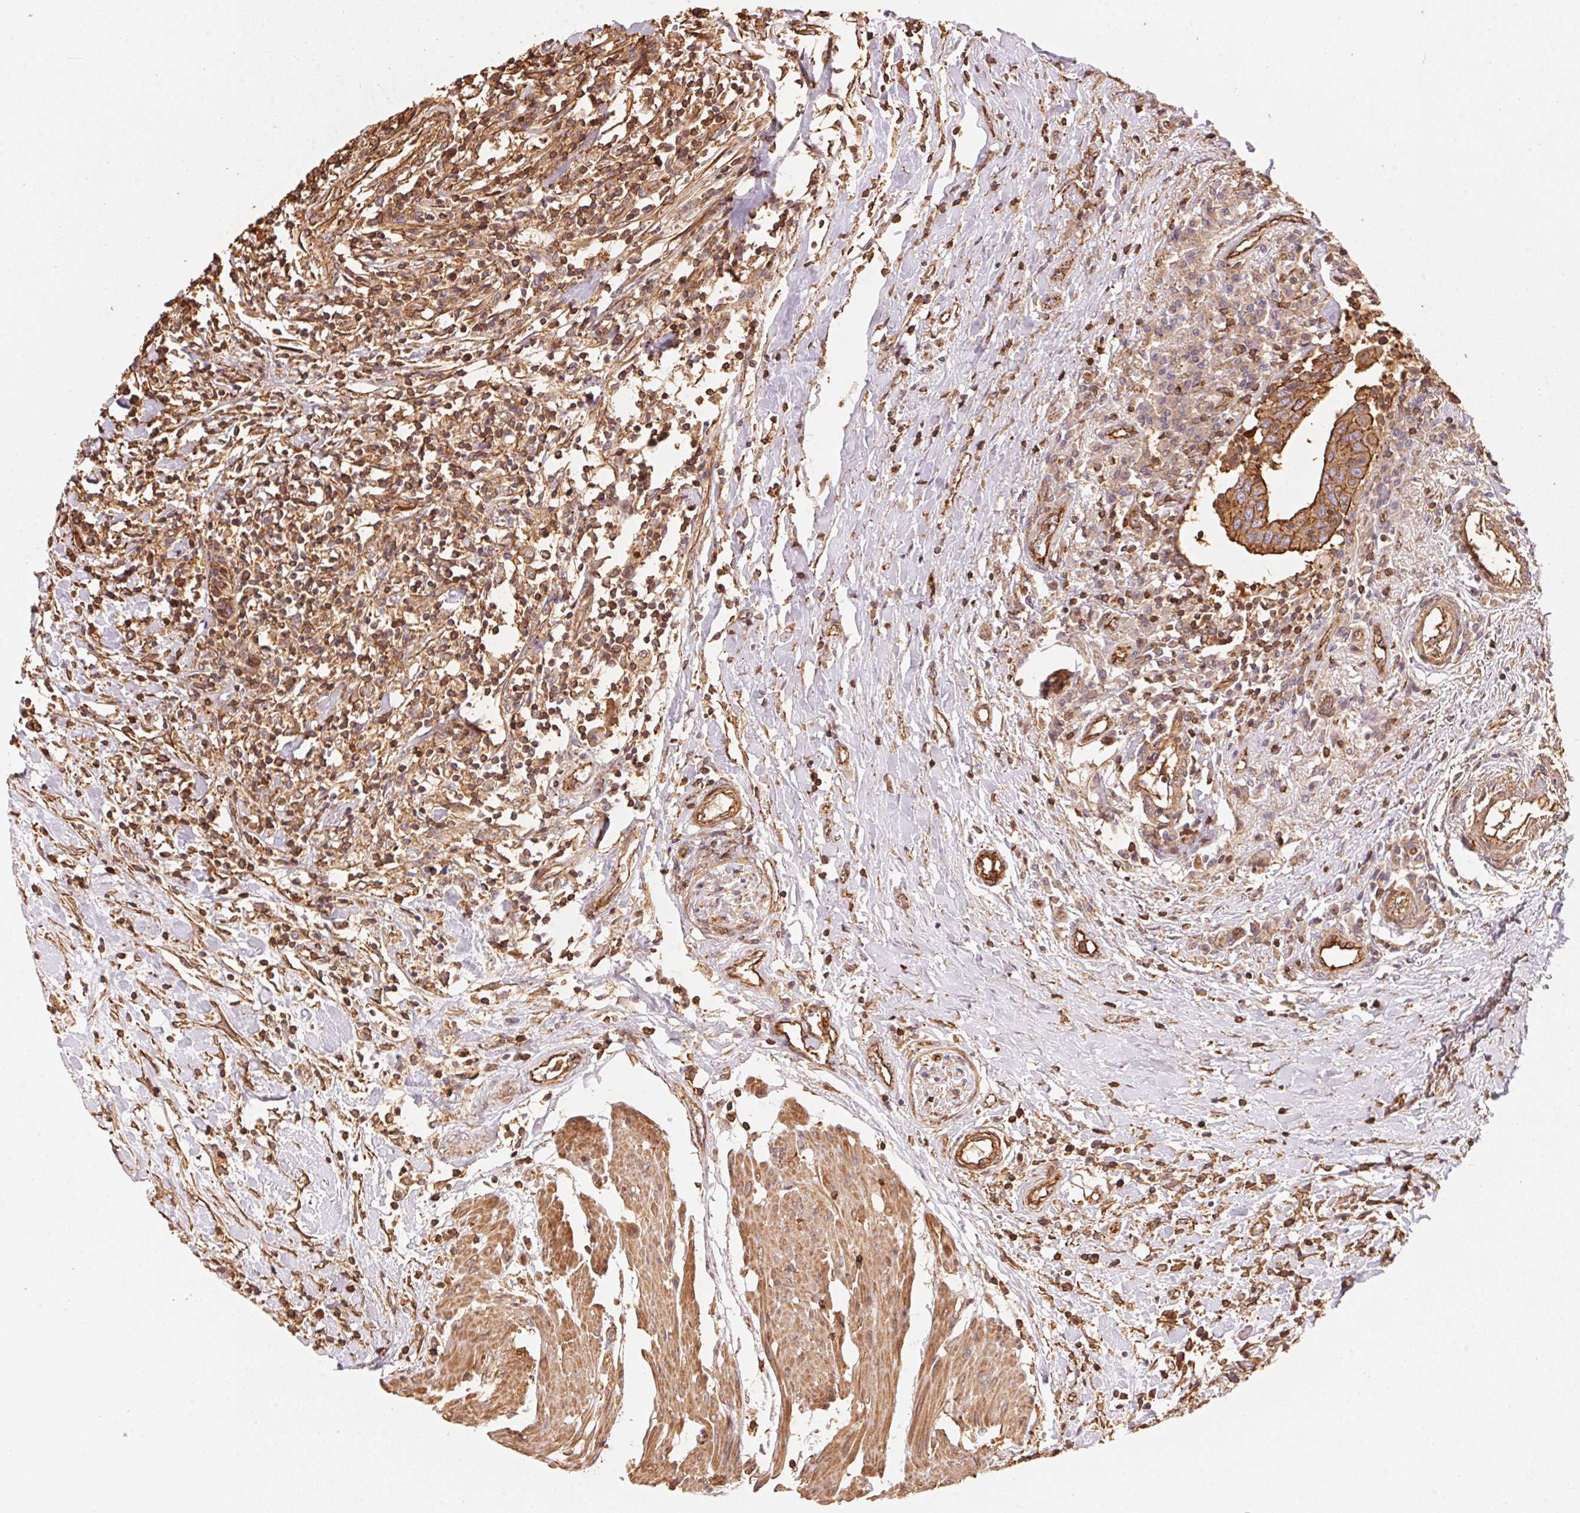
{"staining": {"intensity": "moderate", "quantity": ">75%", "location": "cytoplasmic/membranous"}, "tissue": "urothelial cancer", "cell_type": "Tumor cells", "image_type": "cancer", "snomed": [{"axis": "morphology", "description": "Urothelial carcinoma, High grade"}, {"axis": "topography", "description": "Urinary bladder"}], "caption": "Urothelial cancer stained for a protein shows moderate cytoplasmic/membranous positivity in tumor cells.", "gene": "FRAS1", "patient": {"sex": "male", "age": 61}}